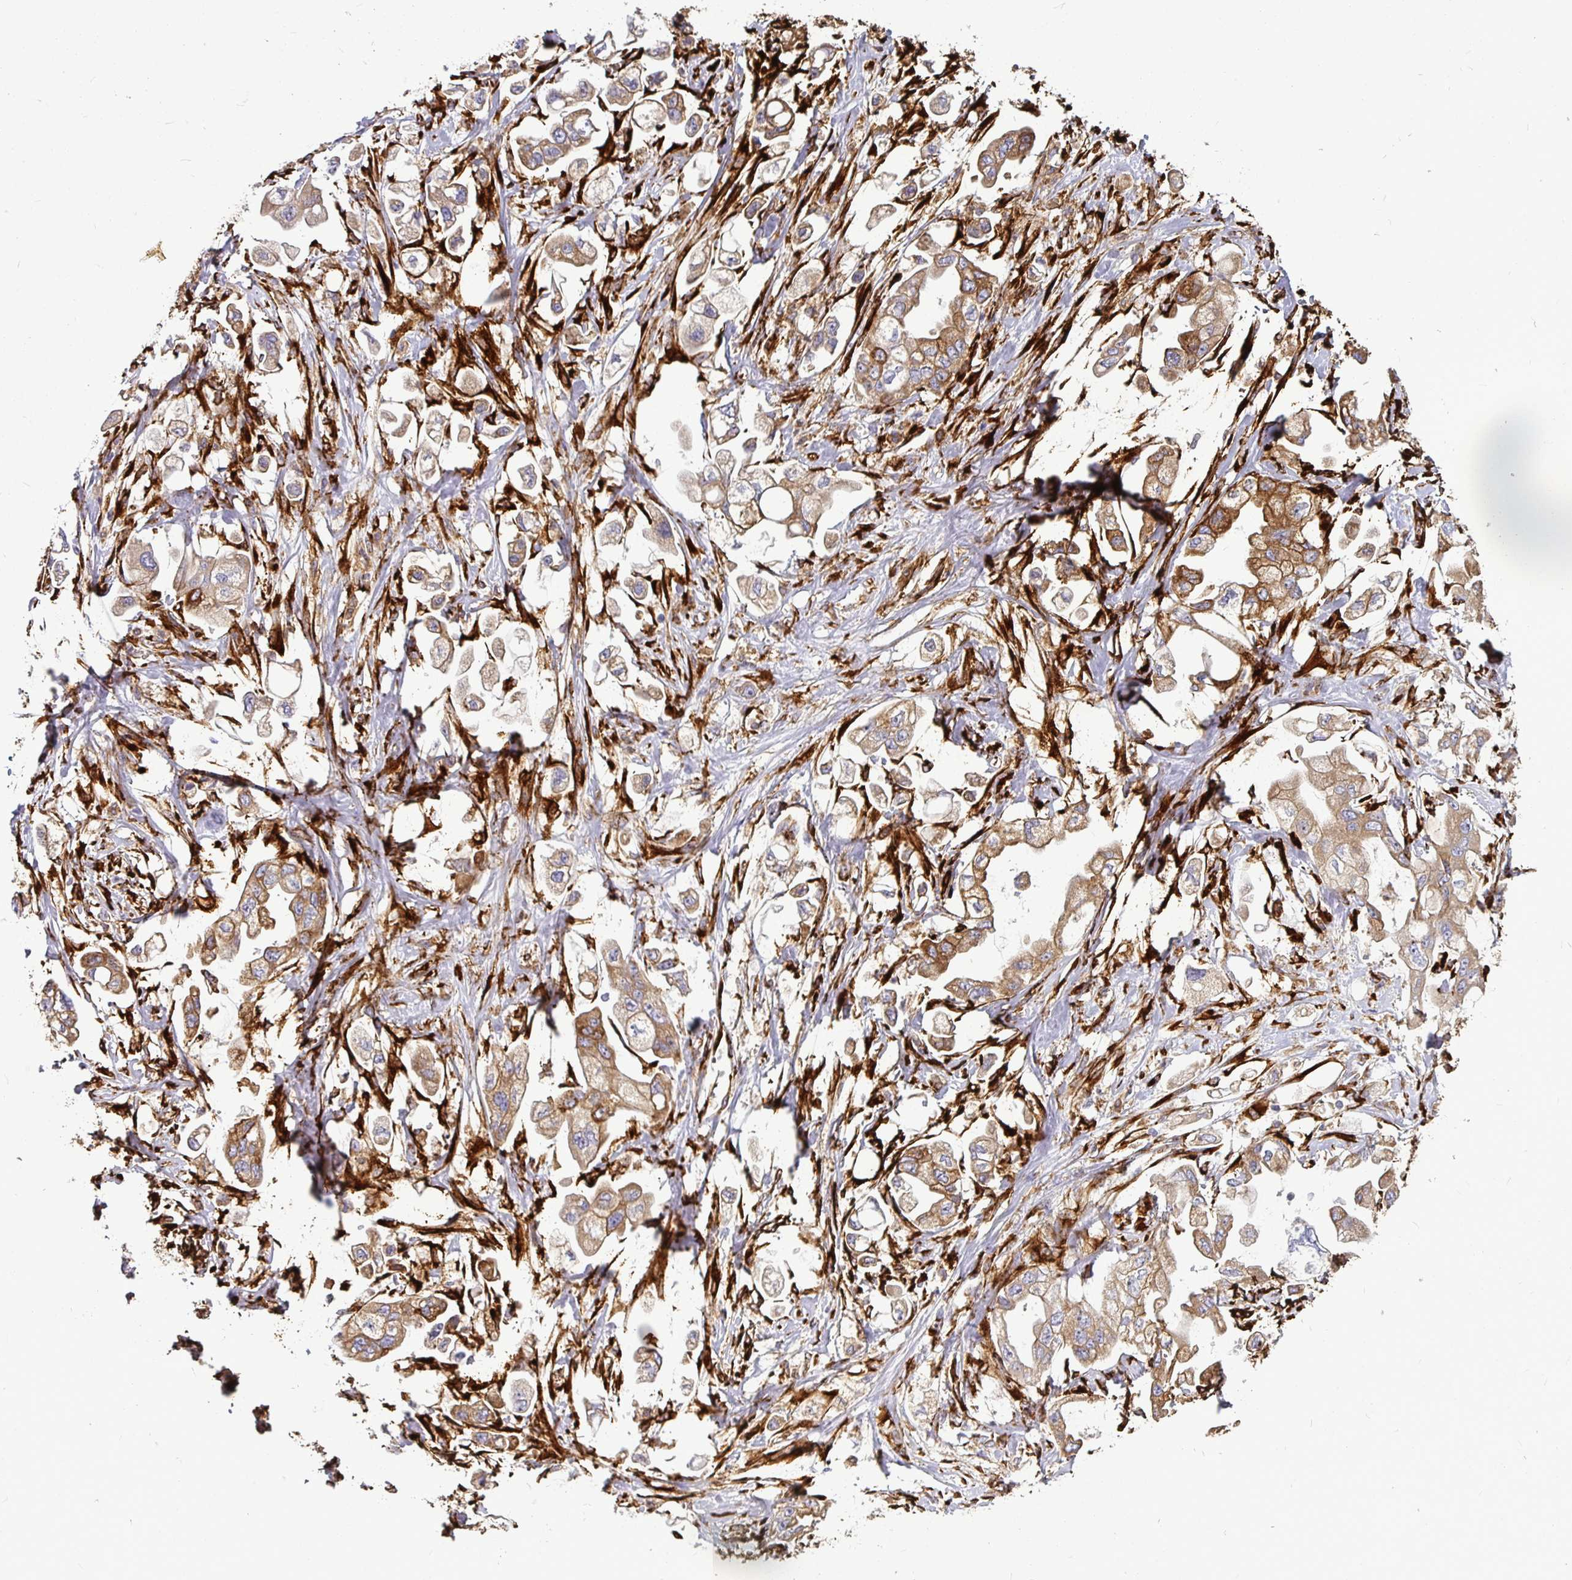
{"staining": {"intensity": "moderate", "quantity": ">75%", "location": "cytoplasmic/membranous"}, "tissue": "stomach cancer", "cell_type": "Tumor cells", "image_type": "cancer", "snomed": [{"axis": "morphology", "description": "Adenocarcinoma, NOS"}, {"axis": "topography", "description": "Stomach"}], "caption": "This histopathology image displays immunohistochemistry staining of human stomach cancer (adenocarcinoma), with medium moderate cytoplasmic/membranous expression in about >75% of tumor cells.", "gene": "P4HA2", "patient": {"sex": "male", "age": 62}}